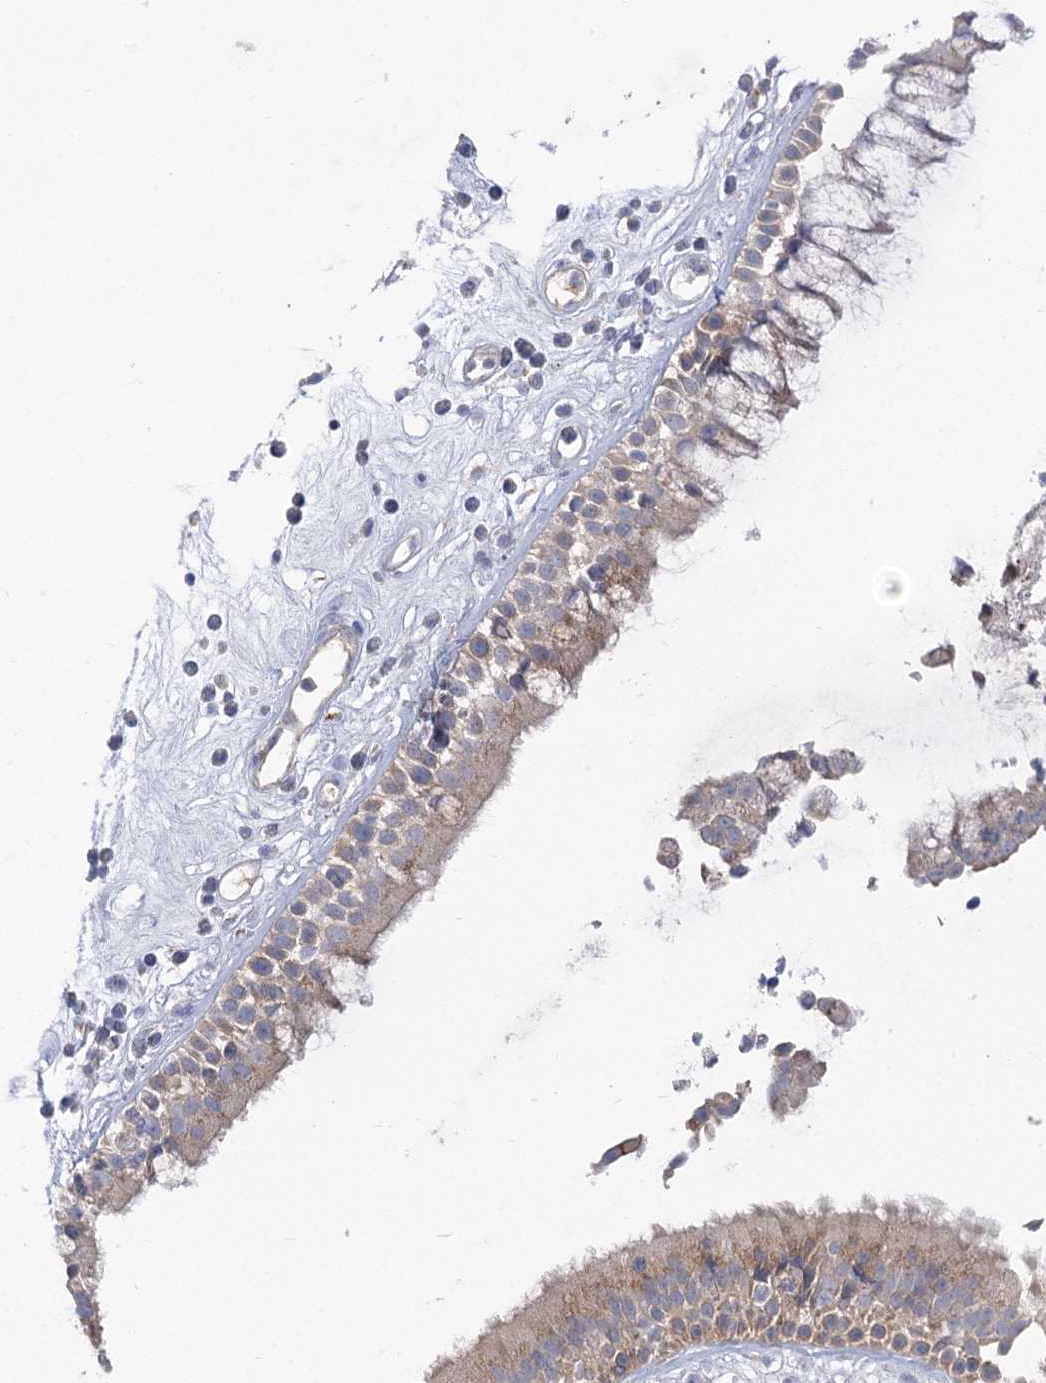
{"staining": {"intensity": "weak", "quantity": ">75%", "location": "cytoplasmic/membranous"}, "tissue": "nasopharynx", "cell_type": "Respiratory epithelial cells", "image_type": "normal", "snomed": [{"axis": "morphology", "description": "Normal tissue, NOS"}, {"axis": "morphology", "description": "Inflammation, NOS"}, {"axis": "topography", "description": "Nasopharynx"}], "caption": "A high-resolution photomicrograph shows immunohistochemistry (IHC) staining of normal nasopharynx, which shows weak cytoplasmic/membranous positivity in approximately >75% of respiratory epithelial cells.", "gene": "GBF1", "patient": {"sex": "male", "age": 29}}